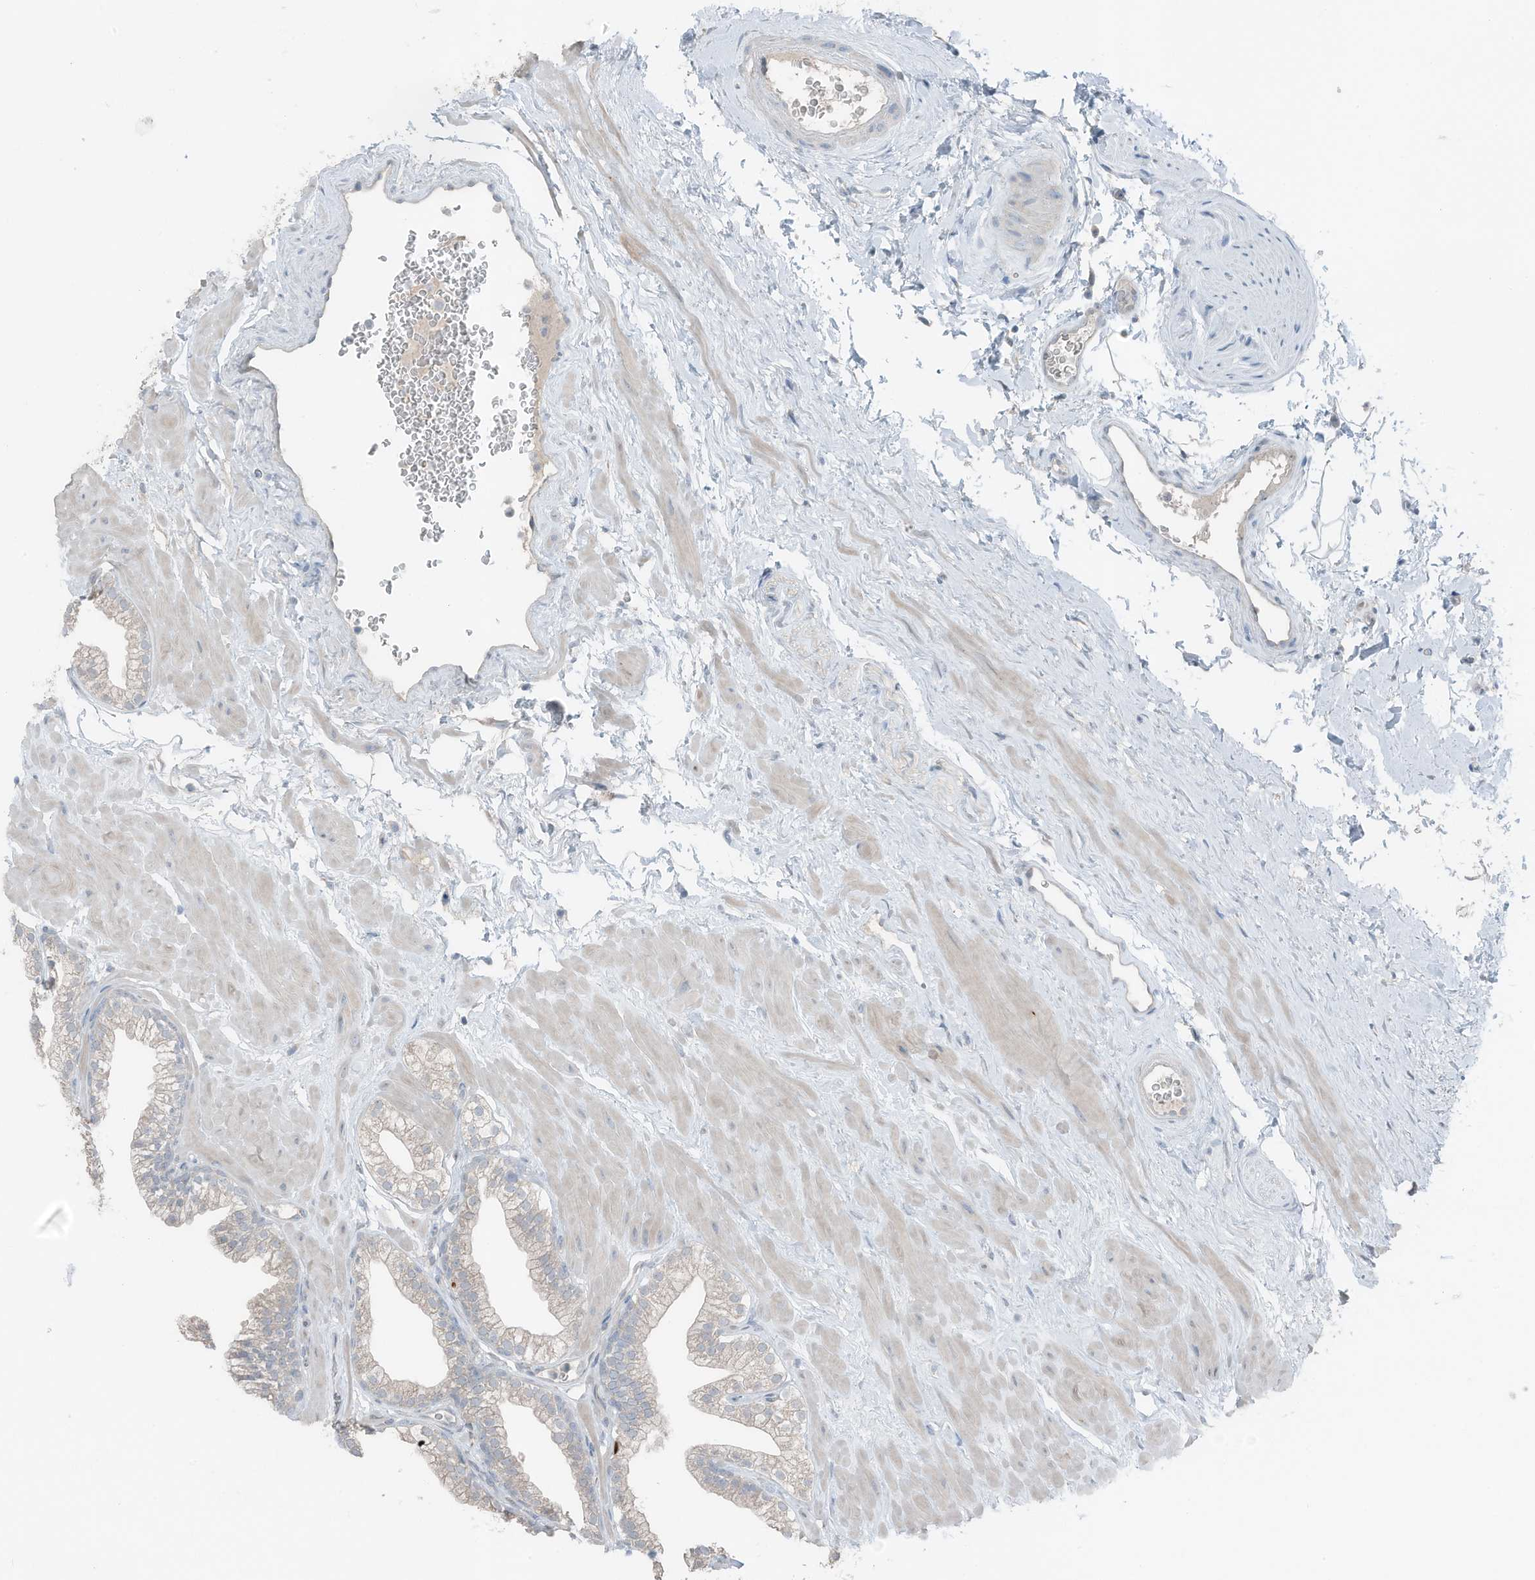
{"staining": {"intensity": "negative", "quantity": "none", "location": "none"}, "tissue": "prostate", "cell_type": "Glandular cells", "image_type": "normal", "snomed": [{"axis": "morphology", "description": "Normal tissue, NOS"}, {"axis": "morphology", "description": "Urothelial carcinoma, Low grade"}, {"axis": "topography", "description": "Urinary bladder"}, {"axis": "topography", "description": "Prostate"}], "caption": "Prostate was stained to show a protein in brown. There is no significant positivity in glandular cells. (Immunohistochemistry, brightfield microscopy, high magnification).", "gene": "ARHGEF33", "patient": {"sex": "male", "age": 60}}